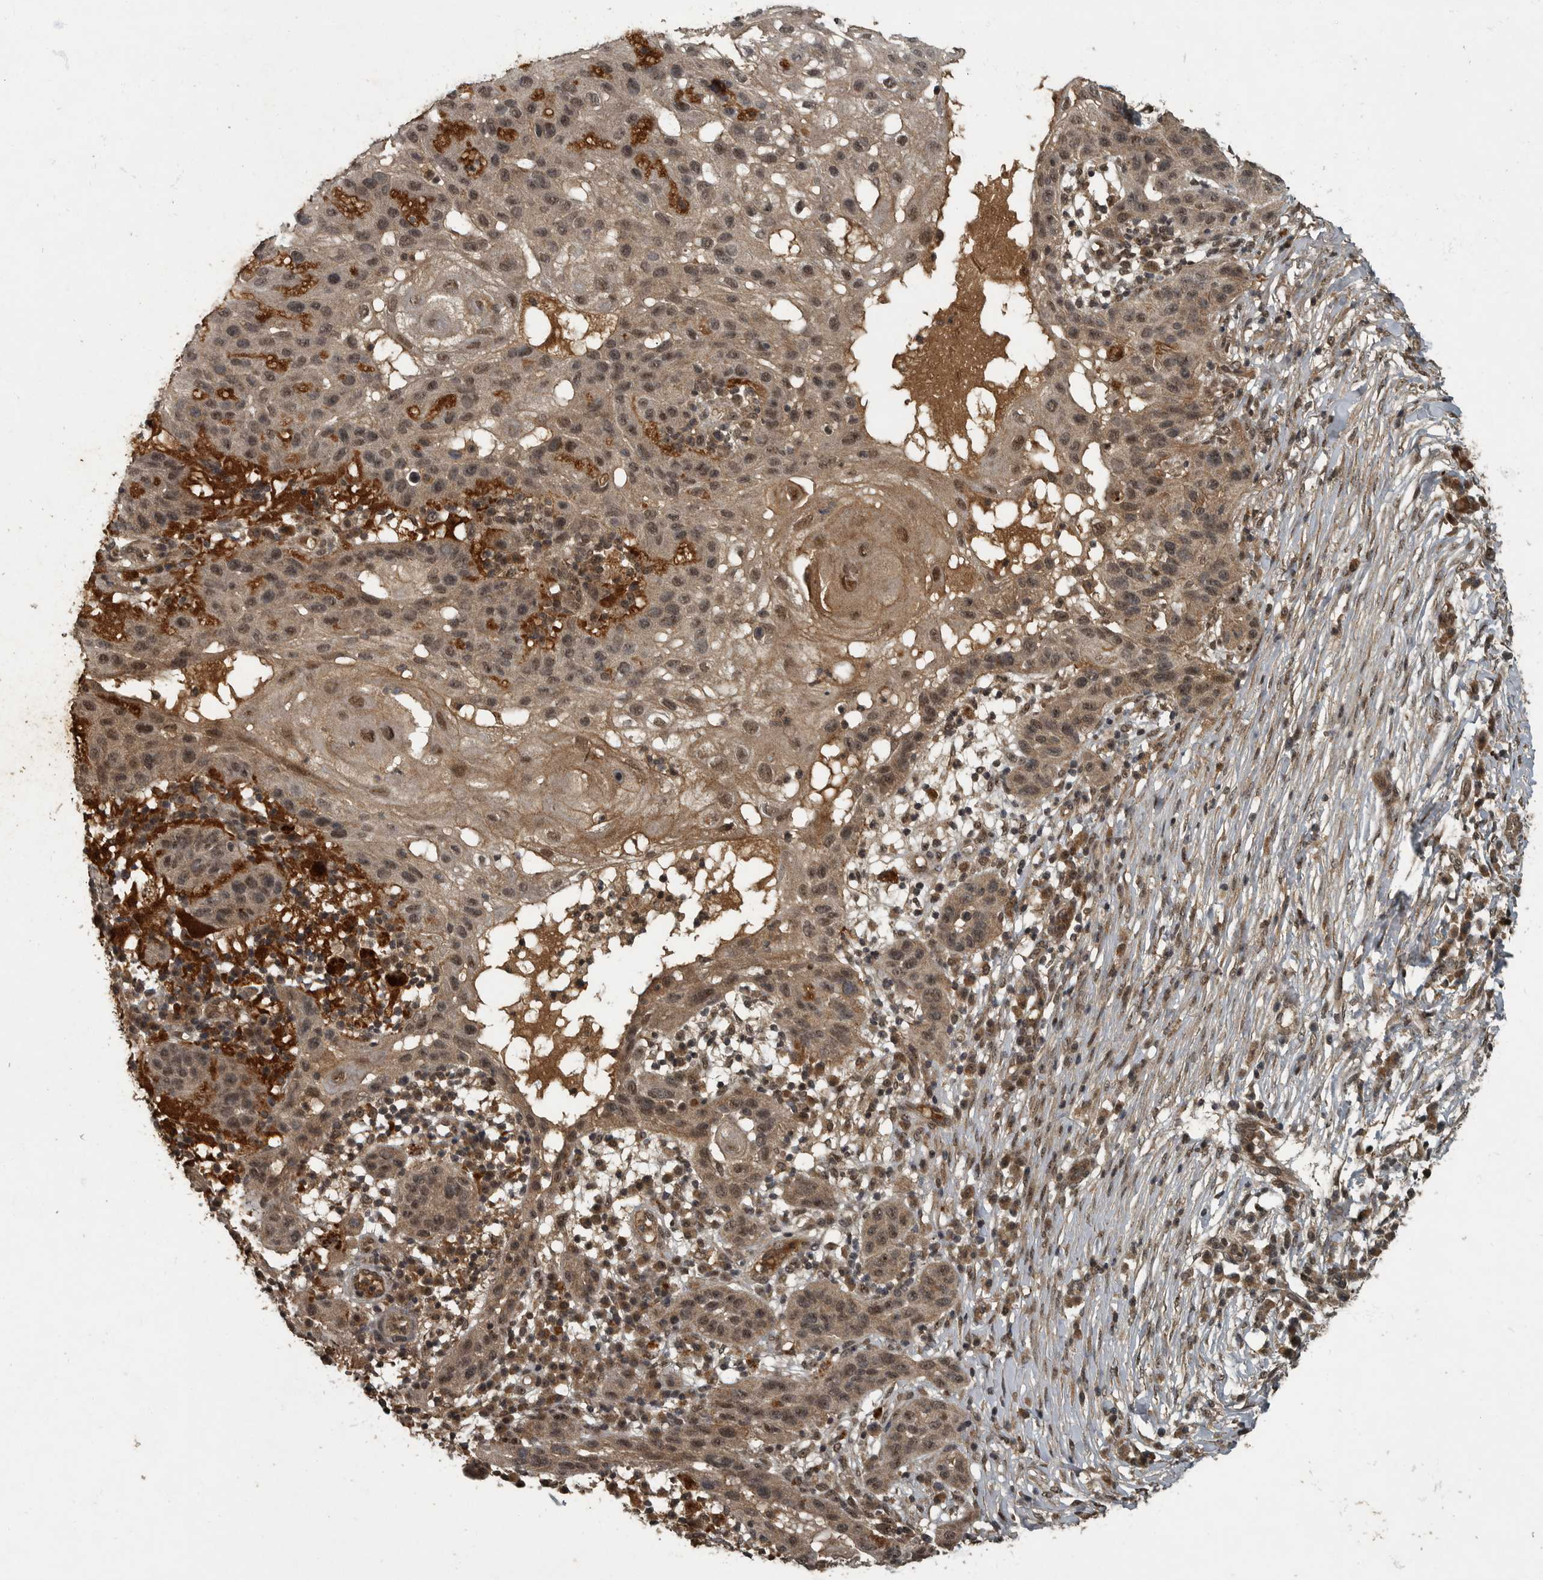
{"staining": {"intensity": "moderate", "quantity": ">75%", "location": "cytoplasmic/membranous,nuclear"}, "tissue": "skin cancer", "cell_type": "Tumor cells", "image_type": "cancer", "snomed": [{"axis": "morphology", "description": "Normal tissue, NOS"}, {"axis": "morphology", "description": "Squamous cell carcinoma, NOS"}, {"axis": "topography", "description": "Skin"}], "caption": "A brown stain shows moderate cytoplasmic/membranous and nuclear expression of a protein in human squamous cell carcinoma (skin) tumor cells.", "gene": "FOXO1", "patient": {"sex": "female", "age": 96}}